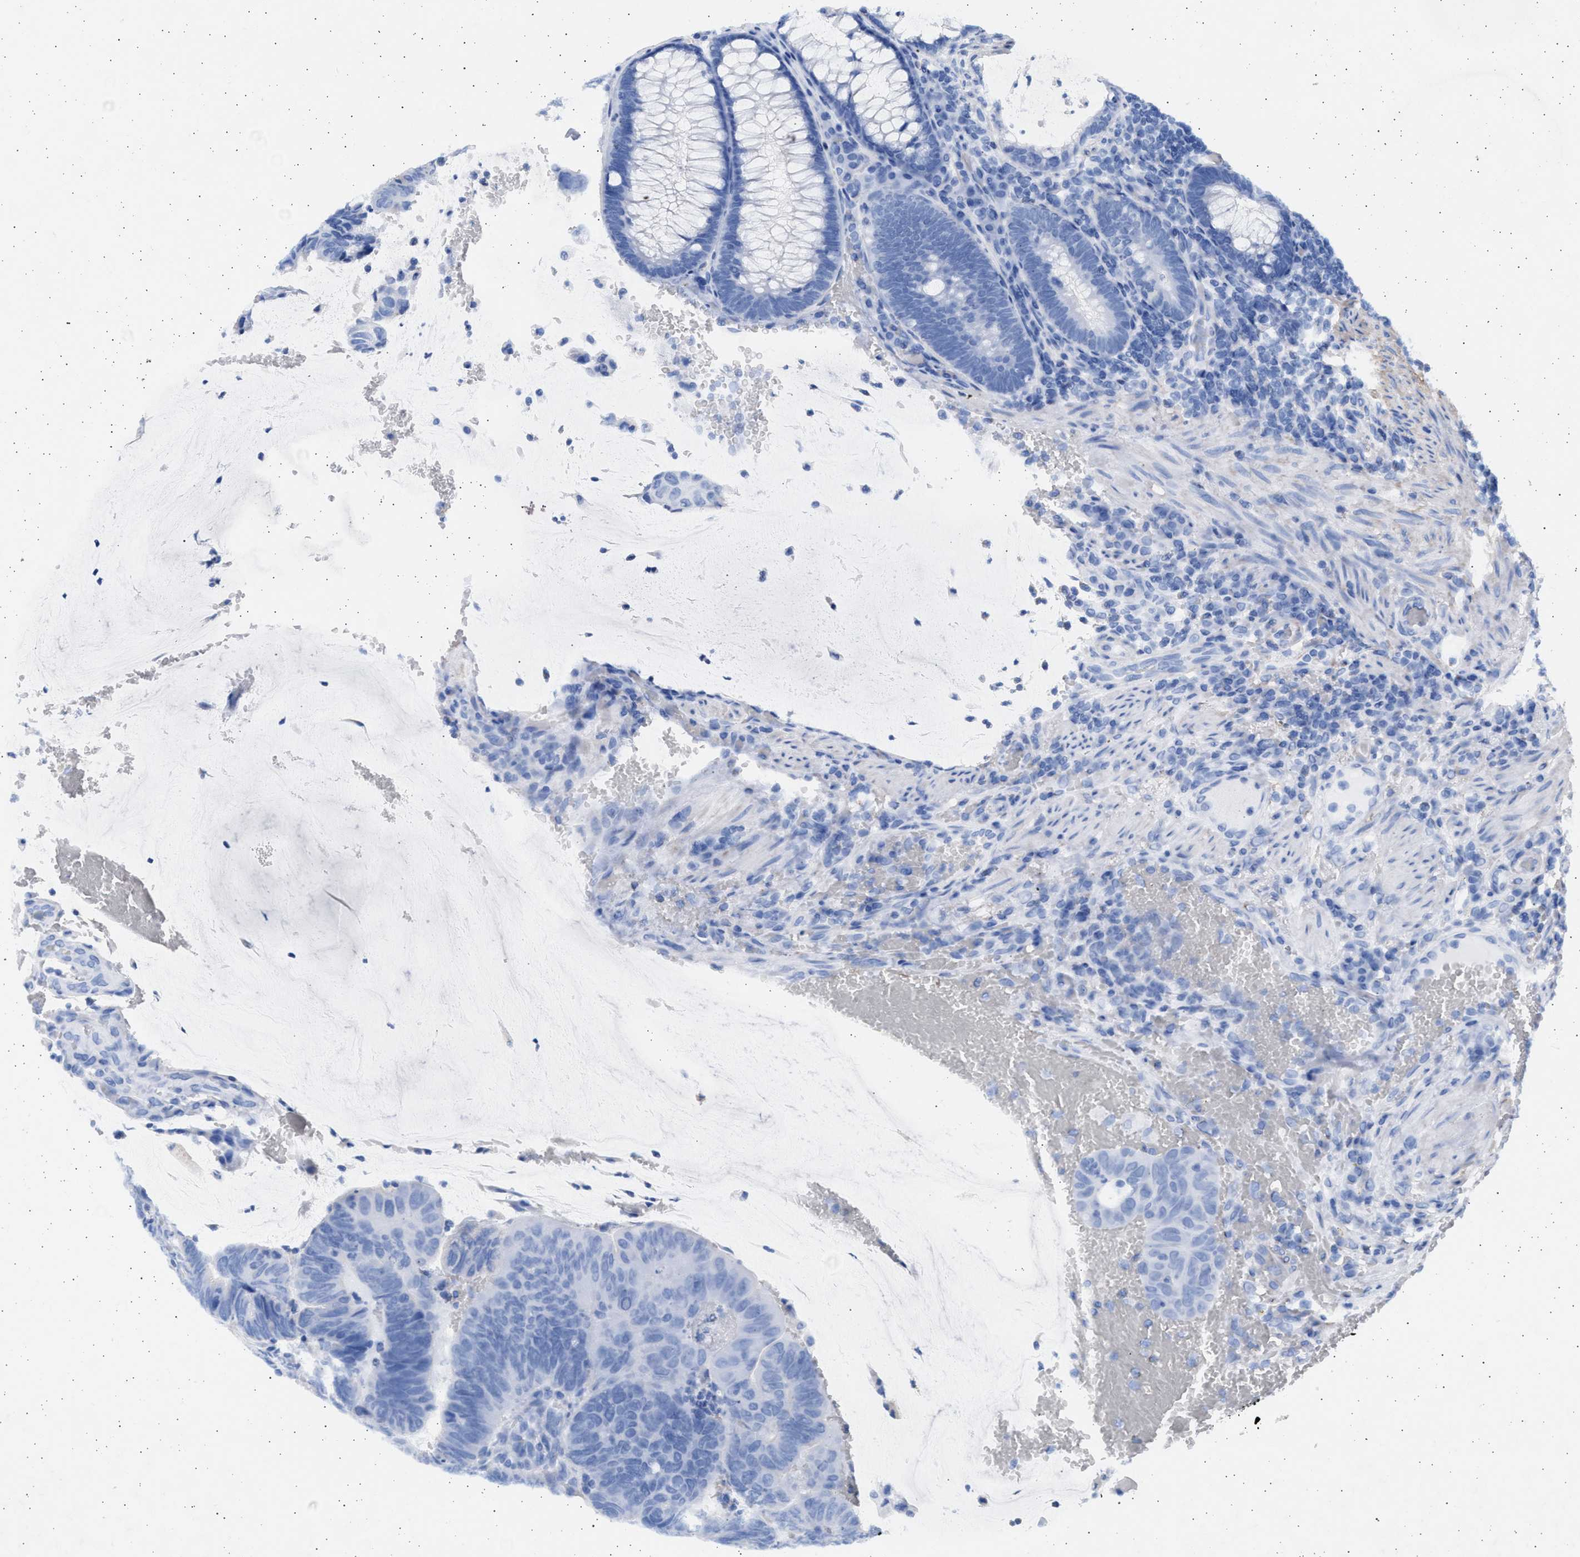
{"staining": {"intensity": "negative", "quantity": "none", "location": "none"}, "tissue": "colorectal cancer", "cell_type": "Tumor cells", "image_type": "cancer", "snomed": [{"axis": "morphology", "description": "Normal tissue, NOS"}, {"axis": "morphology", "description": "Adenocarcinoma, NOS"}, {"axis": "topography", "description": "Rectum"}, {"axis": "topography", "description": "Peripheral nerve tissue"}], "caption": "This micrograph is of adenocarcinoma (colorectal) stained with immunohistochemistry (IHC) to label a protein in brown with the nuclei are counter-stained blue. There is no staining in tumor cells.", "gene": "NBR1", "patient": {"sex": "male", "age": 92}}